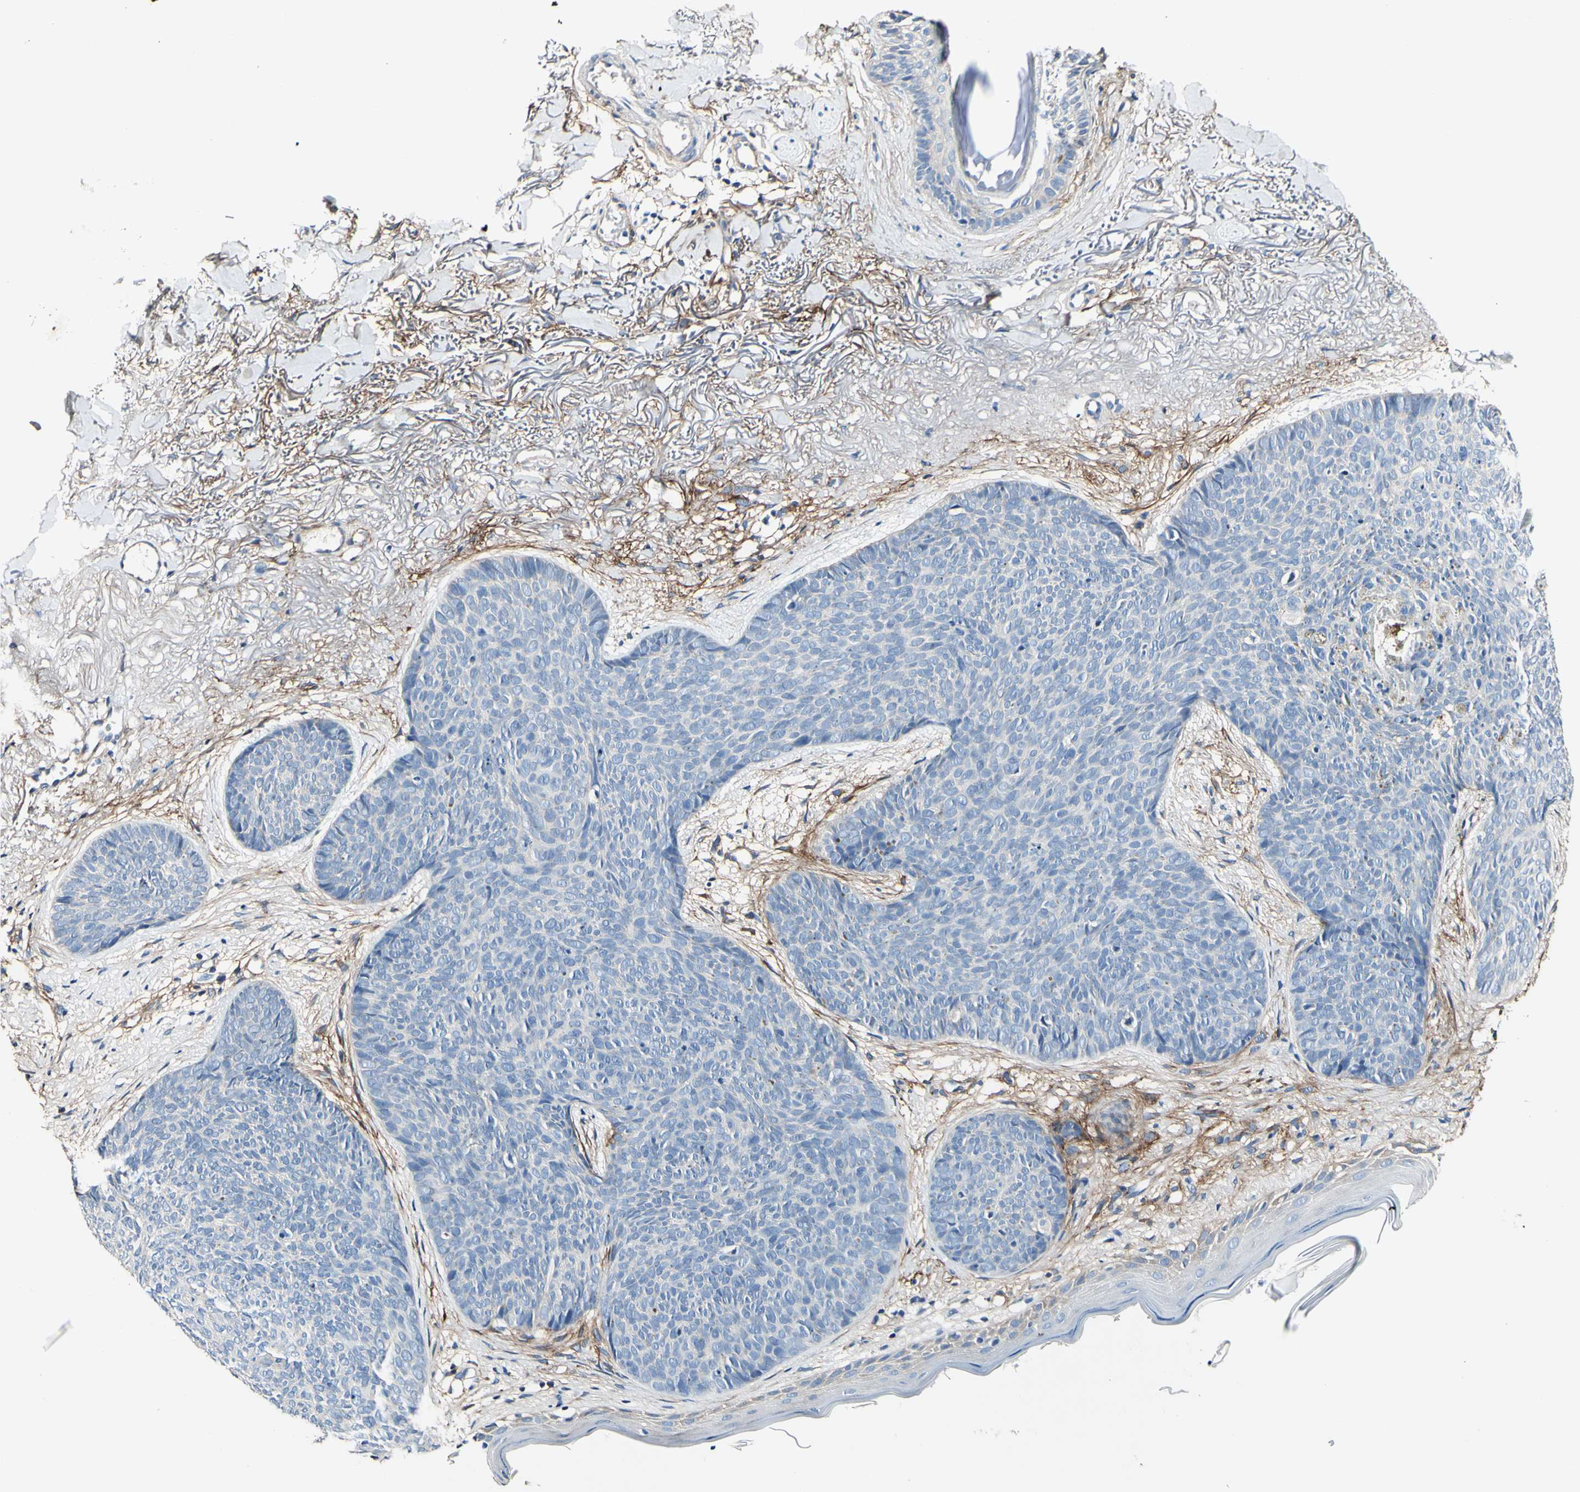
{"staining": {"intensity": "negative", "quantity": "none", "location": "none"}, "tissue": "skin cancer", "cell_type": "Tumor cells", "image_type": "cancer", "snomed": [{"axis": "morphology", "description": "Normal tissue, NOS"}, {"axis": "morphology", "description": "Basal cell carcinoma"}, {"axis": "topography", "description": "Skin"}], "caption": "Image shows no significant protein positivity in tumor cells of skin cancer.", "gene": "COL6A3", "patient": {"sex": "female", "age": 70}}